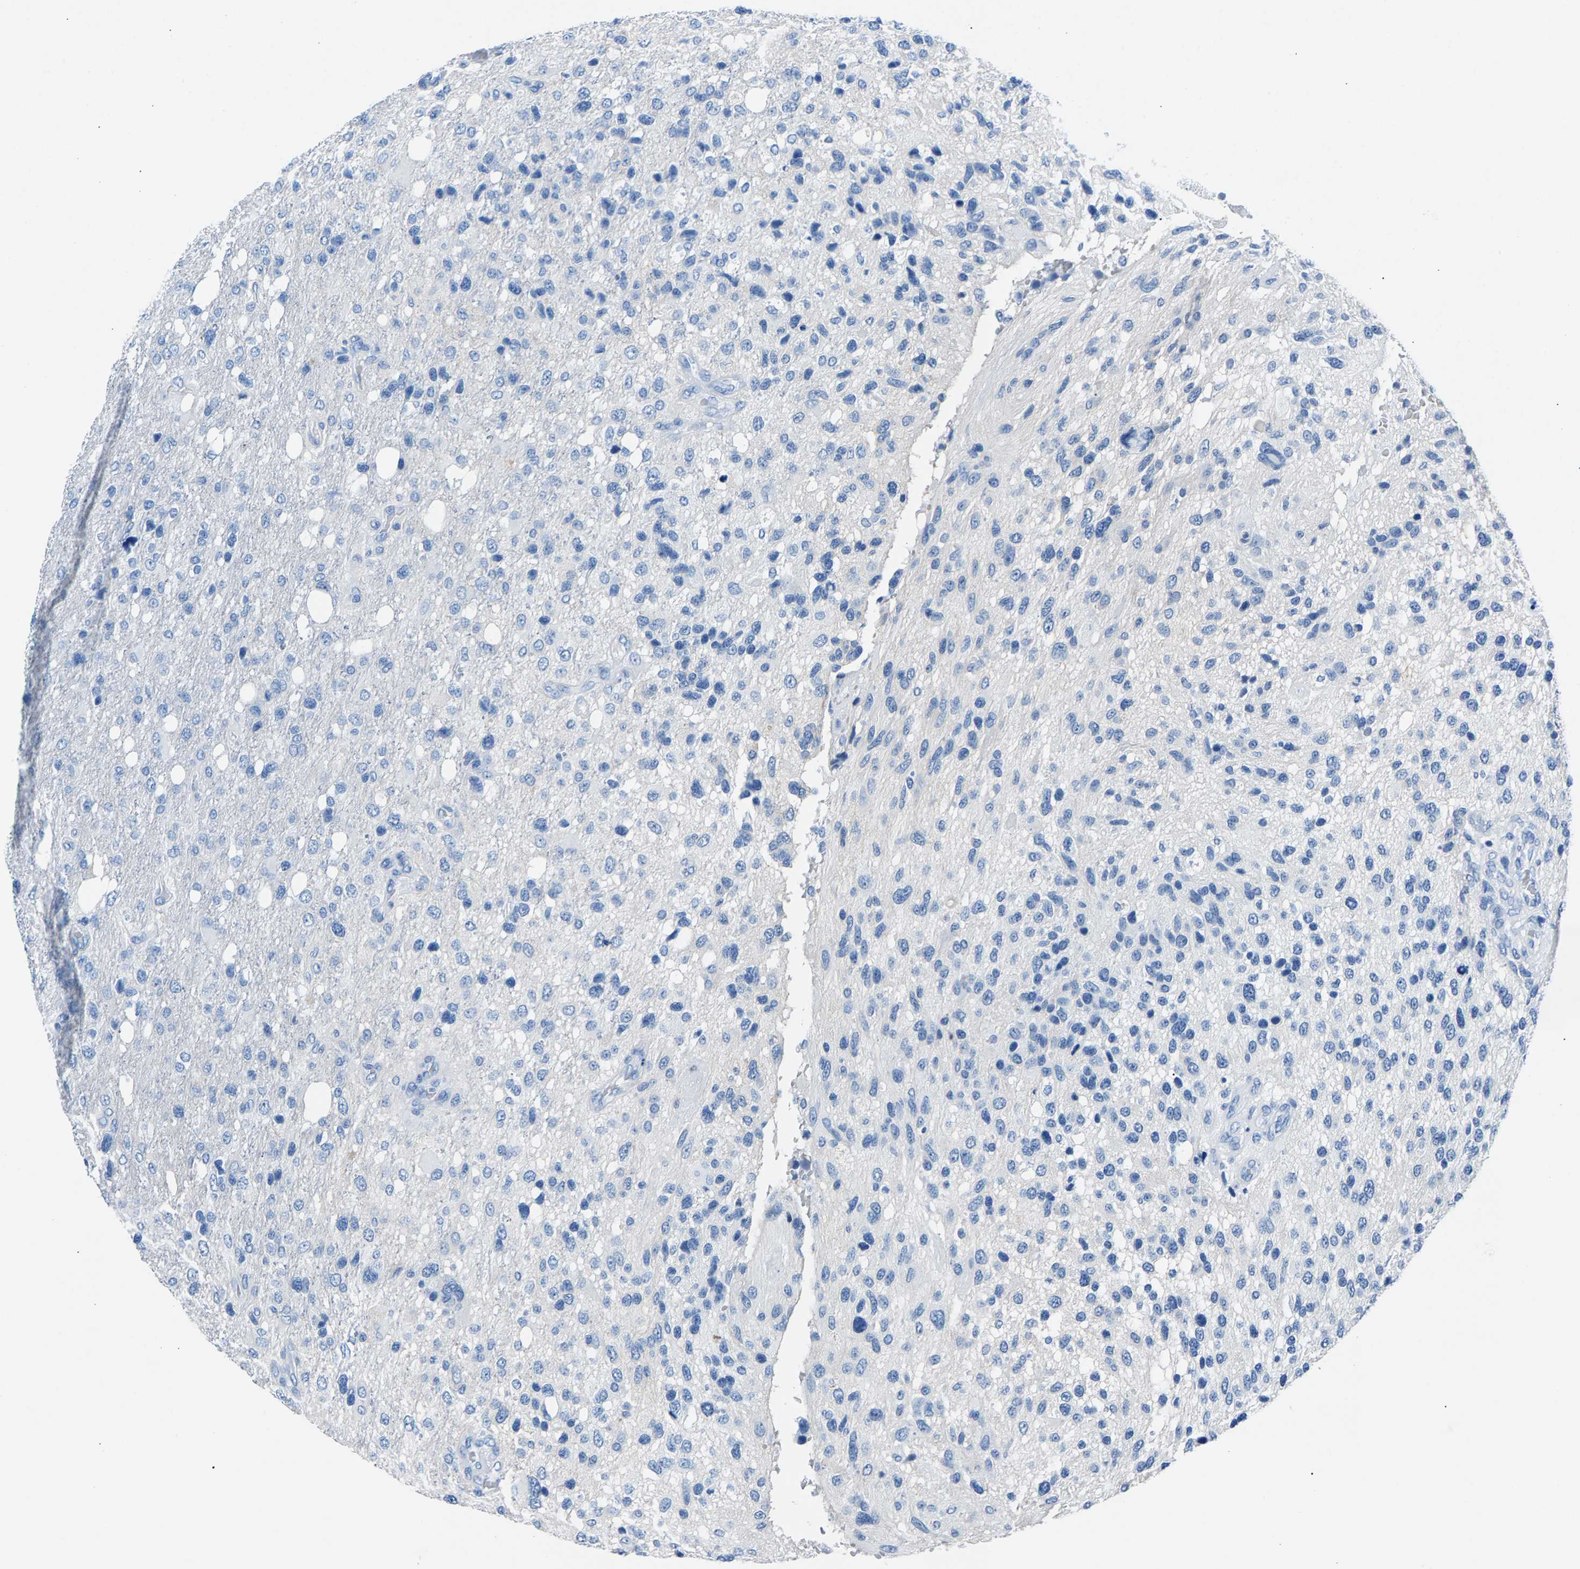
{"staining": {"intensity": "negative", "quantity": "none", "location": "none"}, "tissue": "glioma", "cell_type": "Tumor cells", "image_type": "cancer", "snomed": [{"axis": "morphology", "description": "Glioma, malignant, High grade"}, {"axis": "topography", "description": "Brain"}], "caption": "This is an immunohistochemistry histopathology image of human malignant glioma (high-grade). There is no positivity in tumor cells.", "gene": "CPS1", "patient": {"sex": "female", "age": 58}}